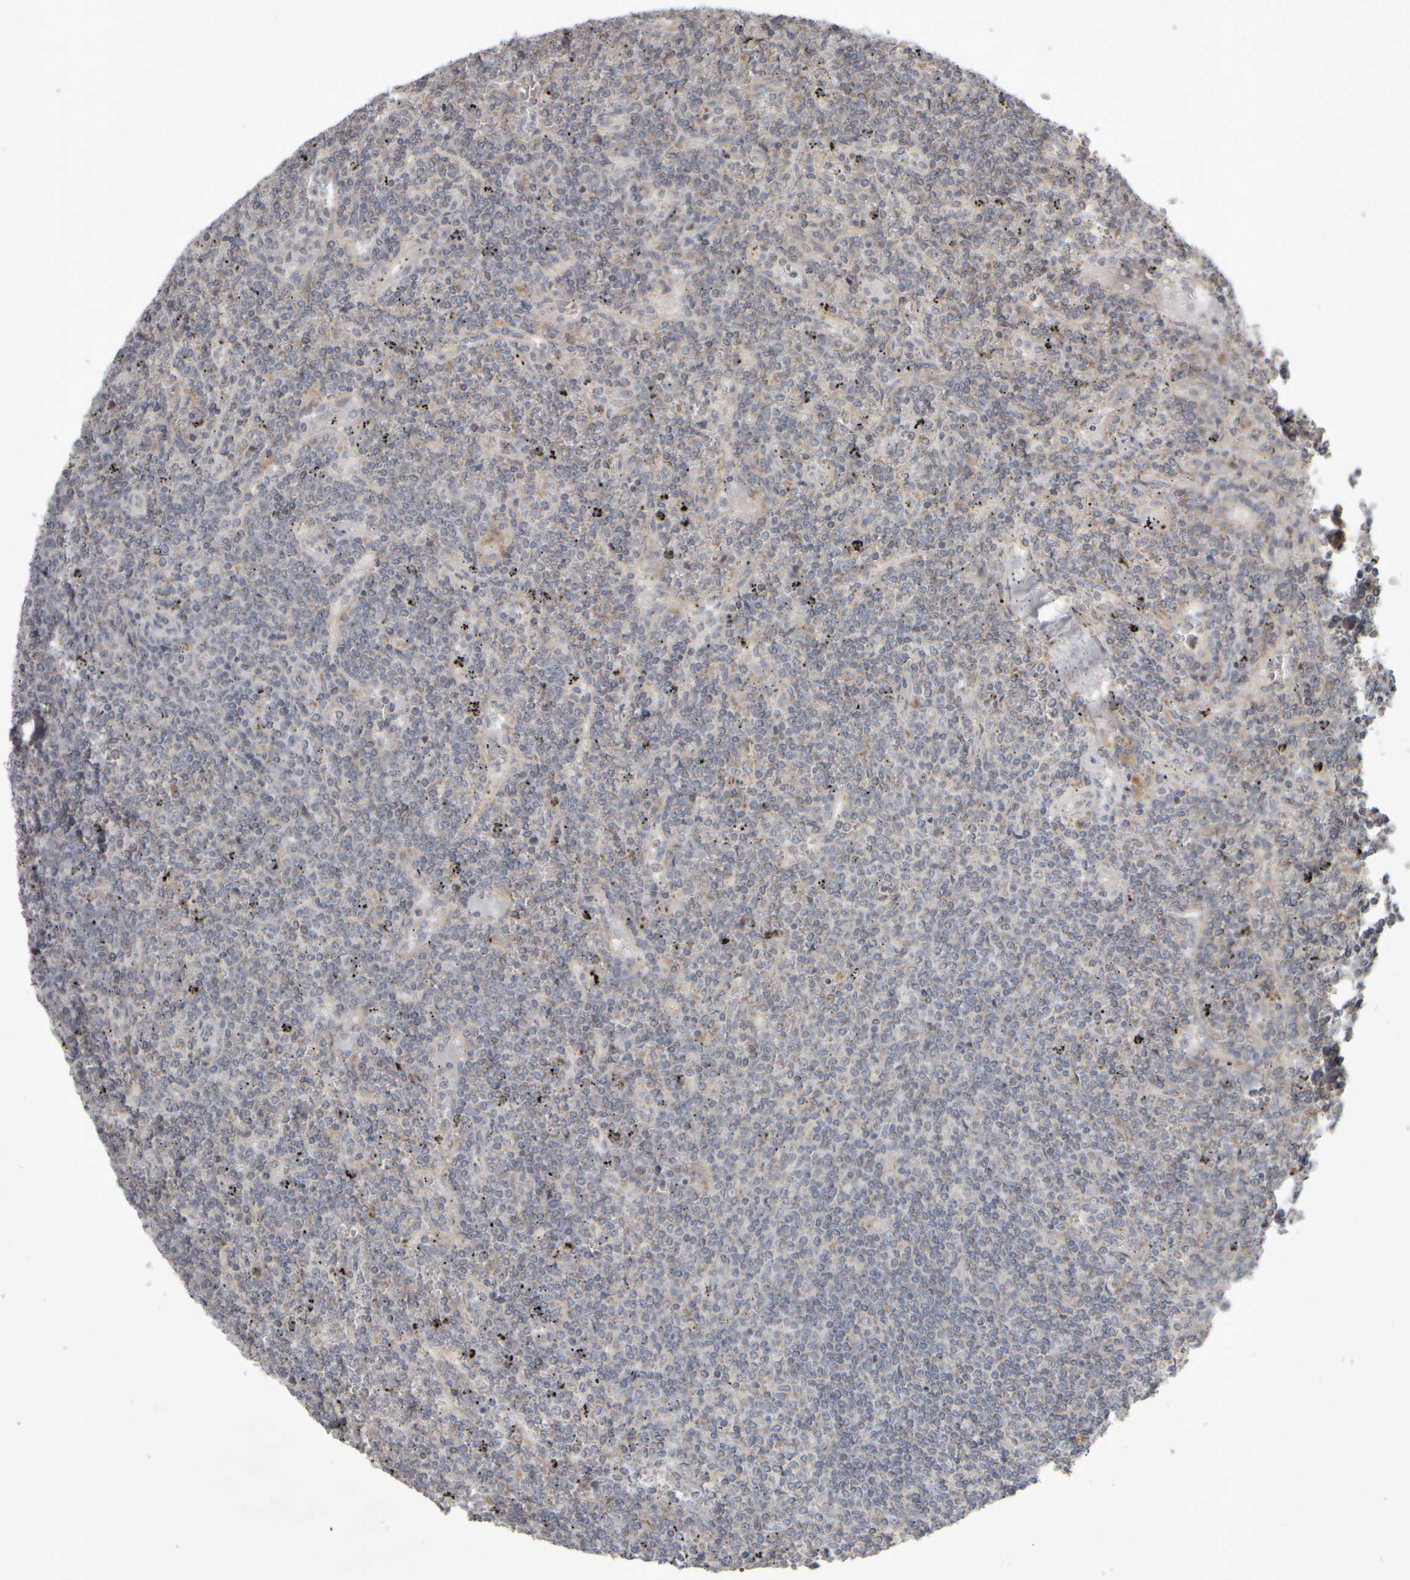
{"staining": {"intensity": "negative", "quantity": "none", "location": "none"}, "tissue": "lymphoma", "cell_type": "Tumor cells", "image_type": "cancer", "snomed": [{"axis": "morphology", "description": "Malignant lymphoma, non-Hodgkin's type, Low grade"}, {"axis": "topography", "description": "Spleen"}], "caption": "Immunohistochemical staining of lymphoma displays no significant expression in tumor cells.", "gene": "SCO1", "patient": {"sex": "female", "age": 19}}